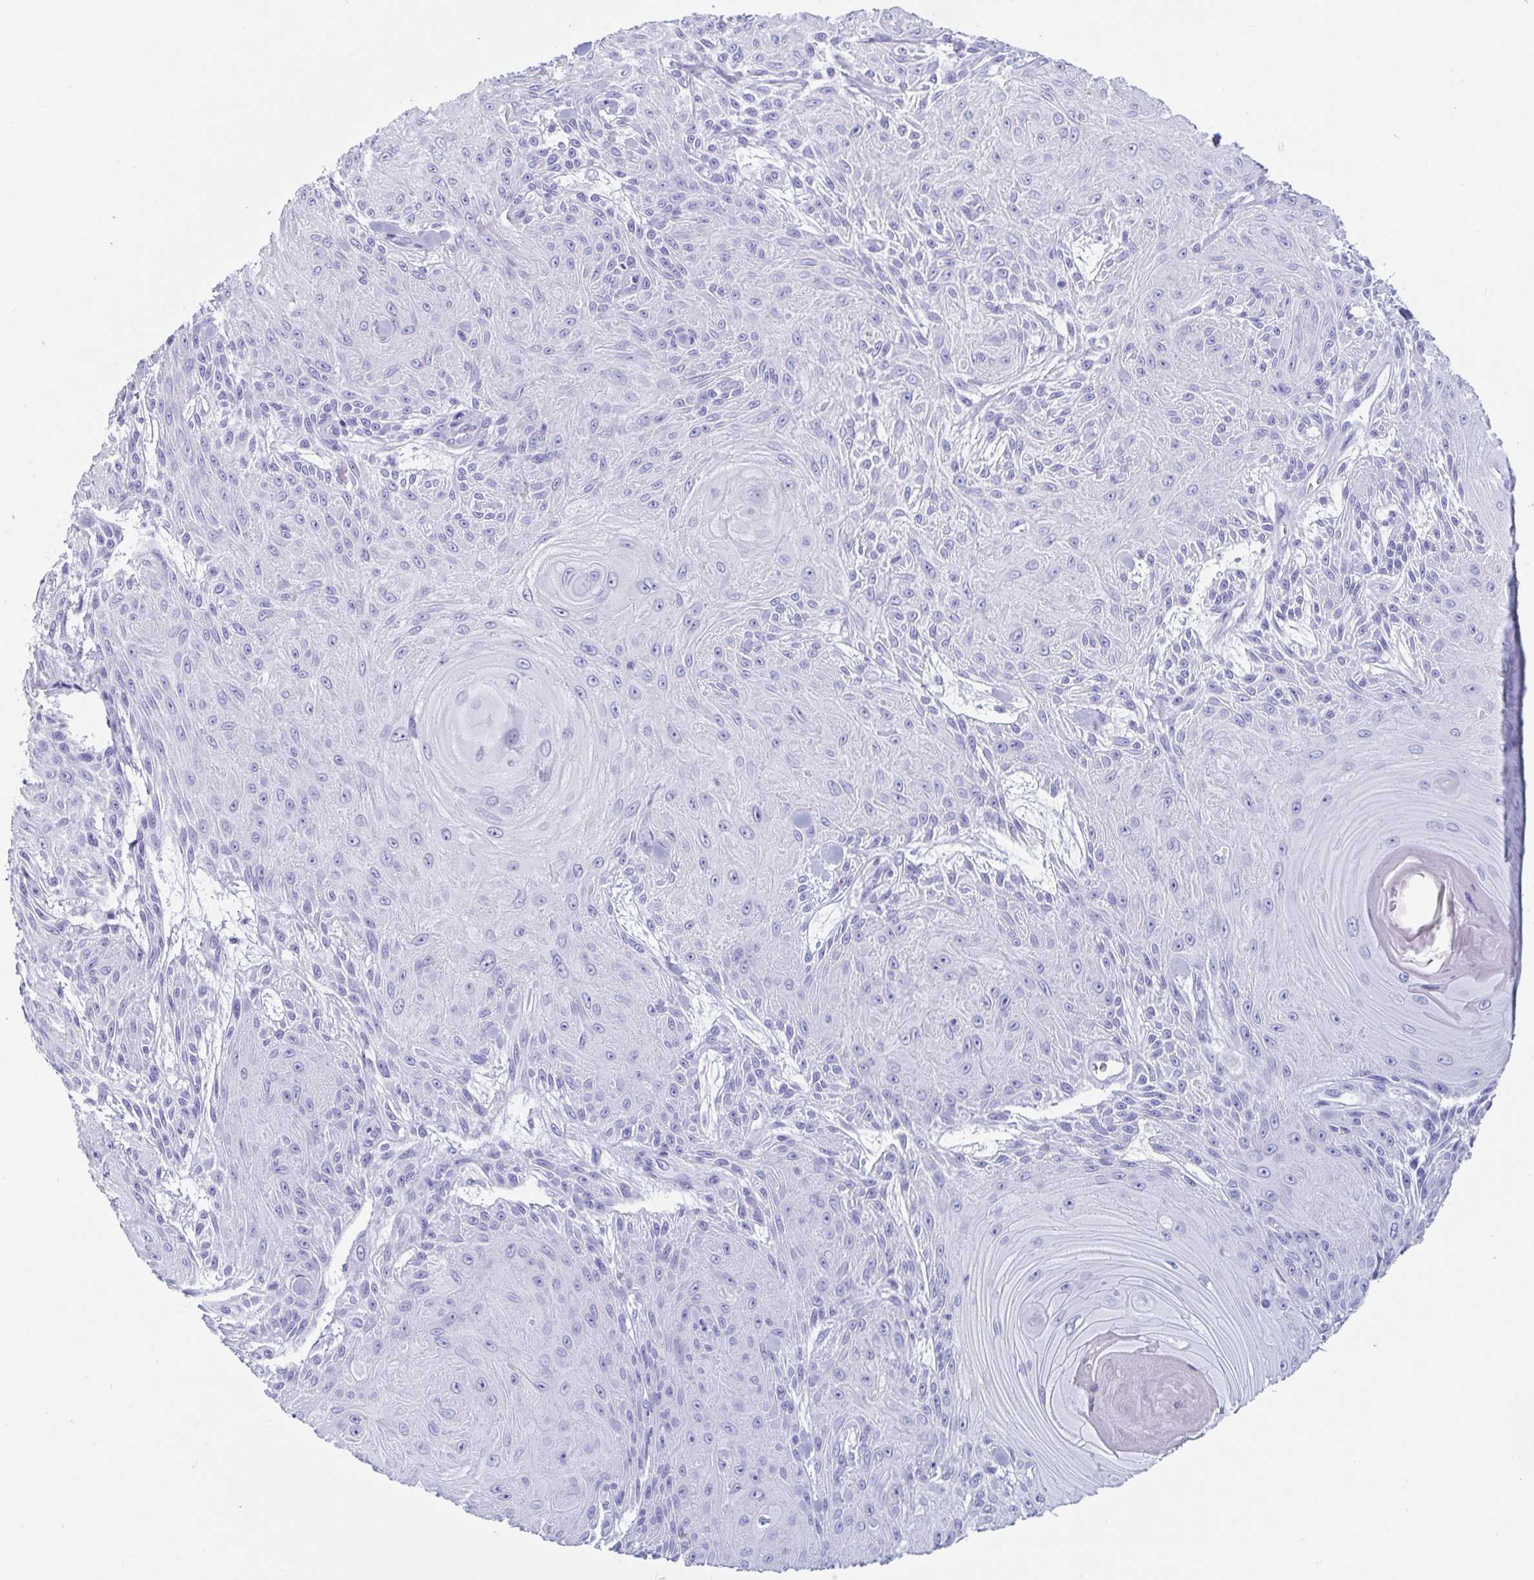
{"staining": {"intensity": "negative", "quantity": "none", "location": "none"}, "tissue": "skin cancer", "cell_type": "Tumor cells", "image_type": "cancer", "snomed": [{"axis": "morphology", "description": "Squamous cell carcinoma, NOS"}, {"axis": "topography", "description": "Skin"}], "caption": "IHC of skin cancer exhibits no positivity in tumor cells.", "gene": "GKN2", "patient": {"sex": "male", "age": 88}}